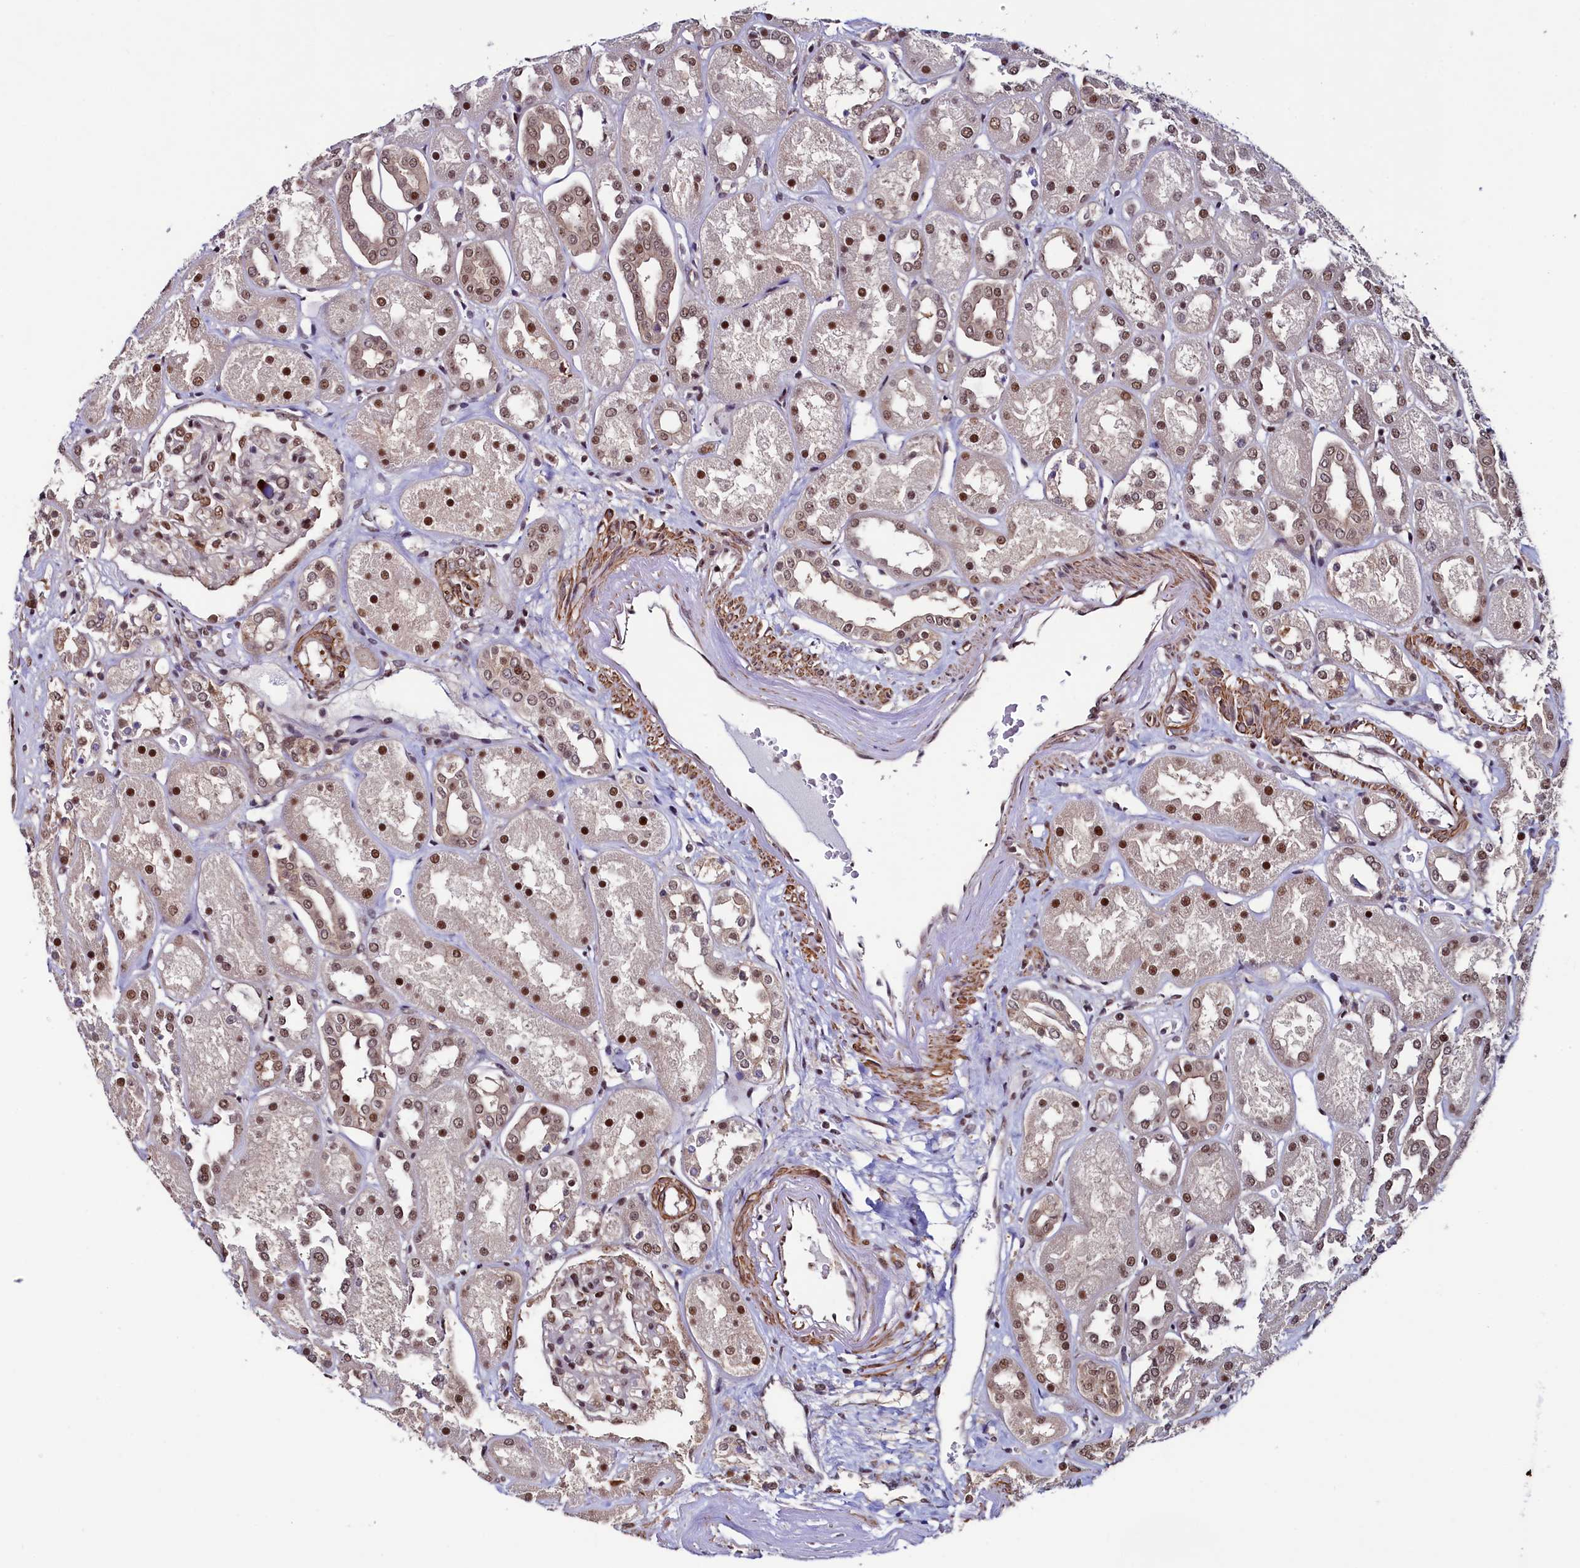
{"staining": {"intensity": "moderate", "quantity": "25%-75%", "location": "cytoplasmic/membranous,nuclear"}, "tissue": "kidney", "cell_type": "Cells in glomeruli", "image_type": "normal", "snomed": [{"axis": "morphology", "description": "Normal tissue, NOS"}, {"axis": "topography", "description": "Kidney"}], "caption": "IHC micrograph of normal kidney: kidney stained using IHC shows medium levels of moderate protein expression localized specifically in the cytoplasmic/membranous,nuclear of cells in glomeruli, appearing as a cytoplasmic/membranous,nuclear brown color.", "gene": "LEO1", "patient": {"sex": "male", "age": 70}}